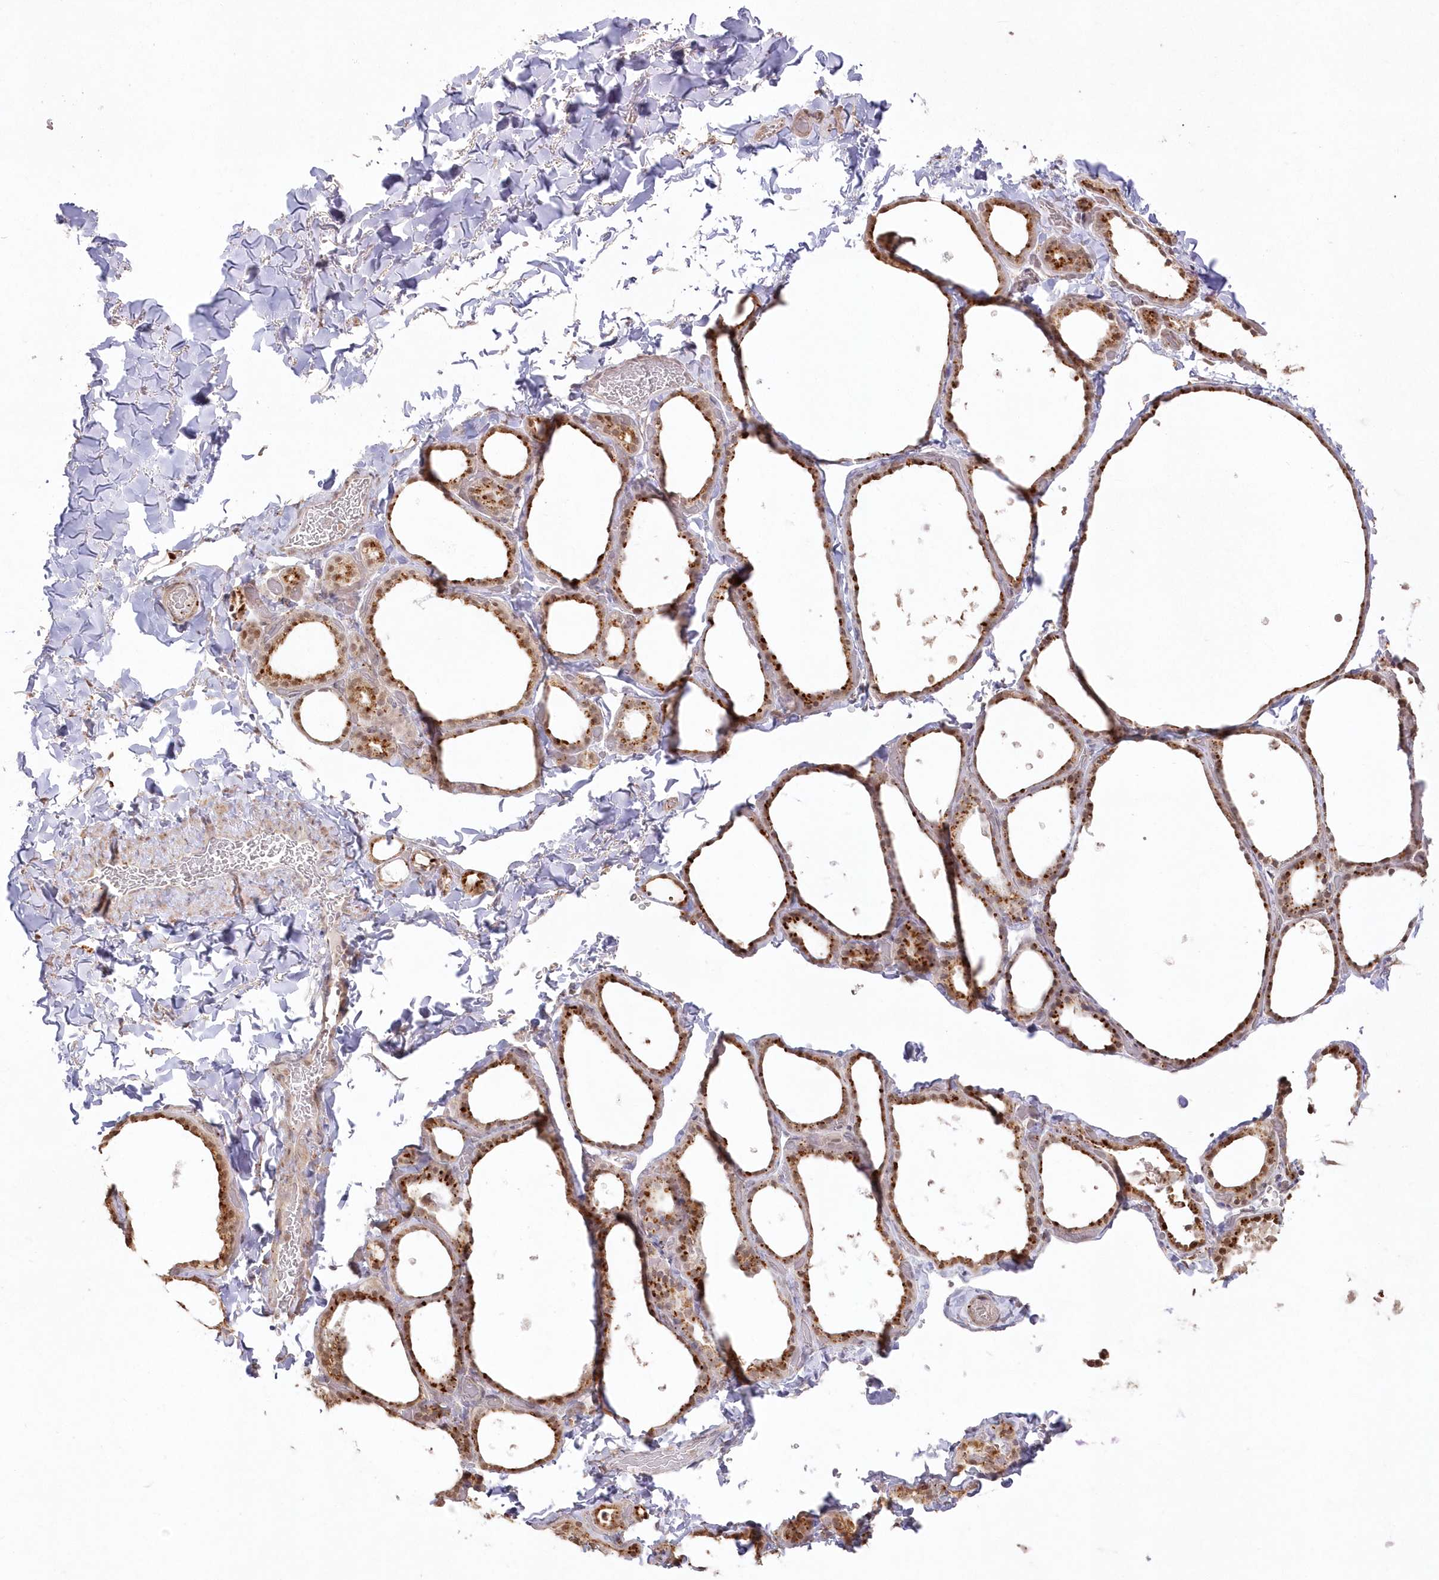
{"staining": {"intensity": "moderate", "quantity": ">75%", "location": "cytoplasmic/membranous"}, "tissue": "thyroid gland", "cell_type": "Glandular cells", "image_type": "normal", "snomed": [{"axis": "morphology", "description": "Normal tissue, NOS"}, {"axis": "topography", "description": "Thyroid gland"}], "caption": "The micrograph displays a brown stain indicating the presence of a protein in the cytoplasmic/membranous of glandular cells in thyroid gland. The staining is performed using DAB (3,3'-diaminobenzidine) brown chromogen to label protein expression. The nuclei are counter-stained blue using hematoxylin.", "gene": "ARSB", "patient": {"sex": "female", "age": 44}}